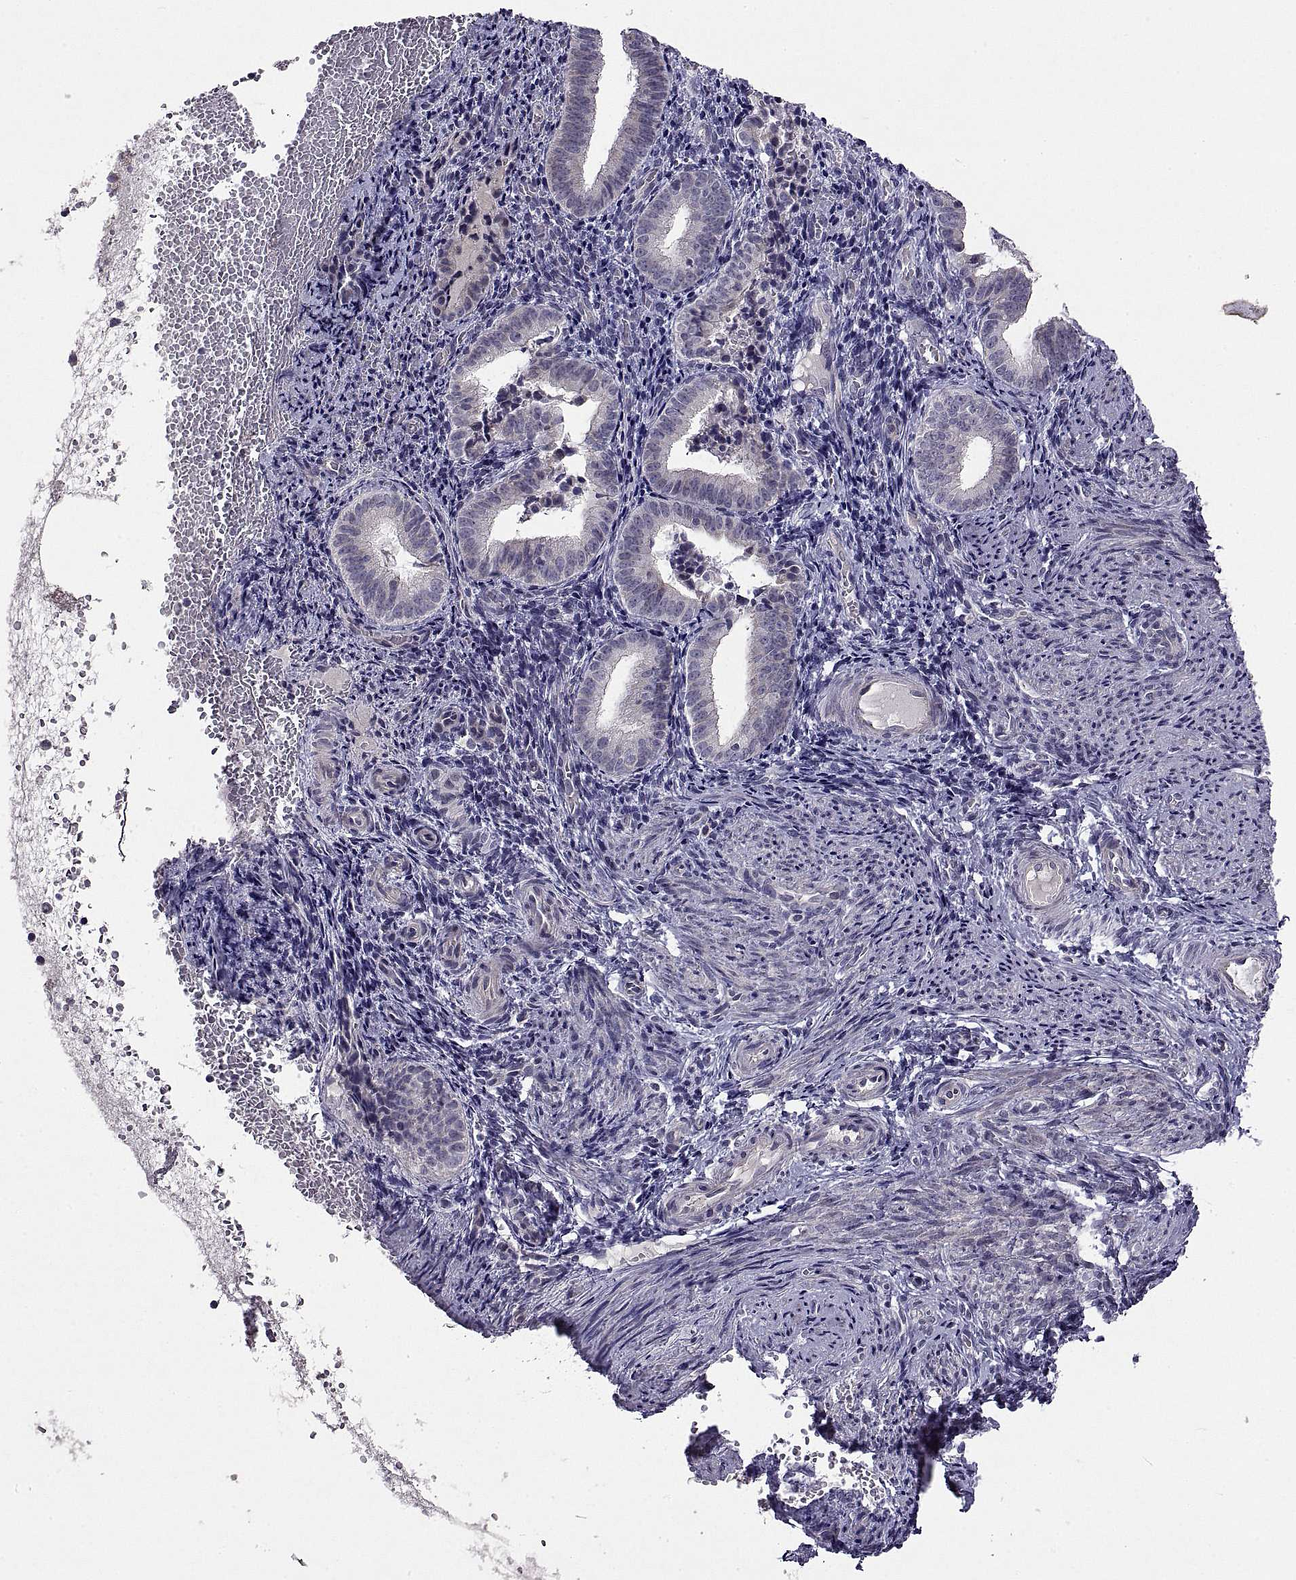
{"staining": {"intensity": "negative", "quantity": "none", "location": "none"}, "tissue": "endometrium", "cell_type": "Cells in endometrial stroma", "image_type": "normal", "snomed": [{"axis": "morphology", "description": "Normal tissue, NOS"}, {"axis": "topography", "description": "Endometrium"}], "caption": "Immunohistochemistry (IHC) of unremarkable human endometrium reveals no positivity in cells in endometrial stroma.", "gene": "NPTX2", "patient": {"sex": "female", "age": 42}}